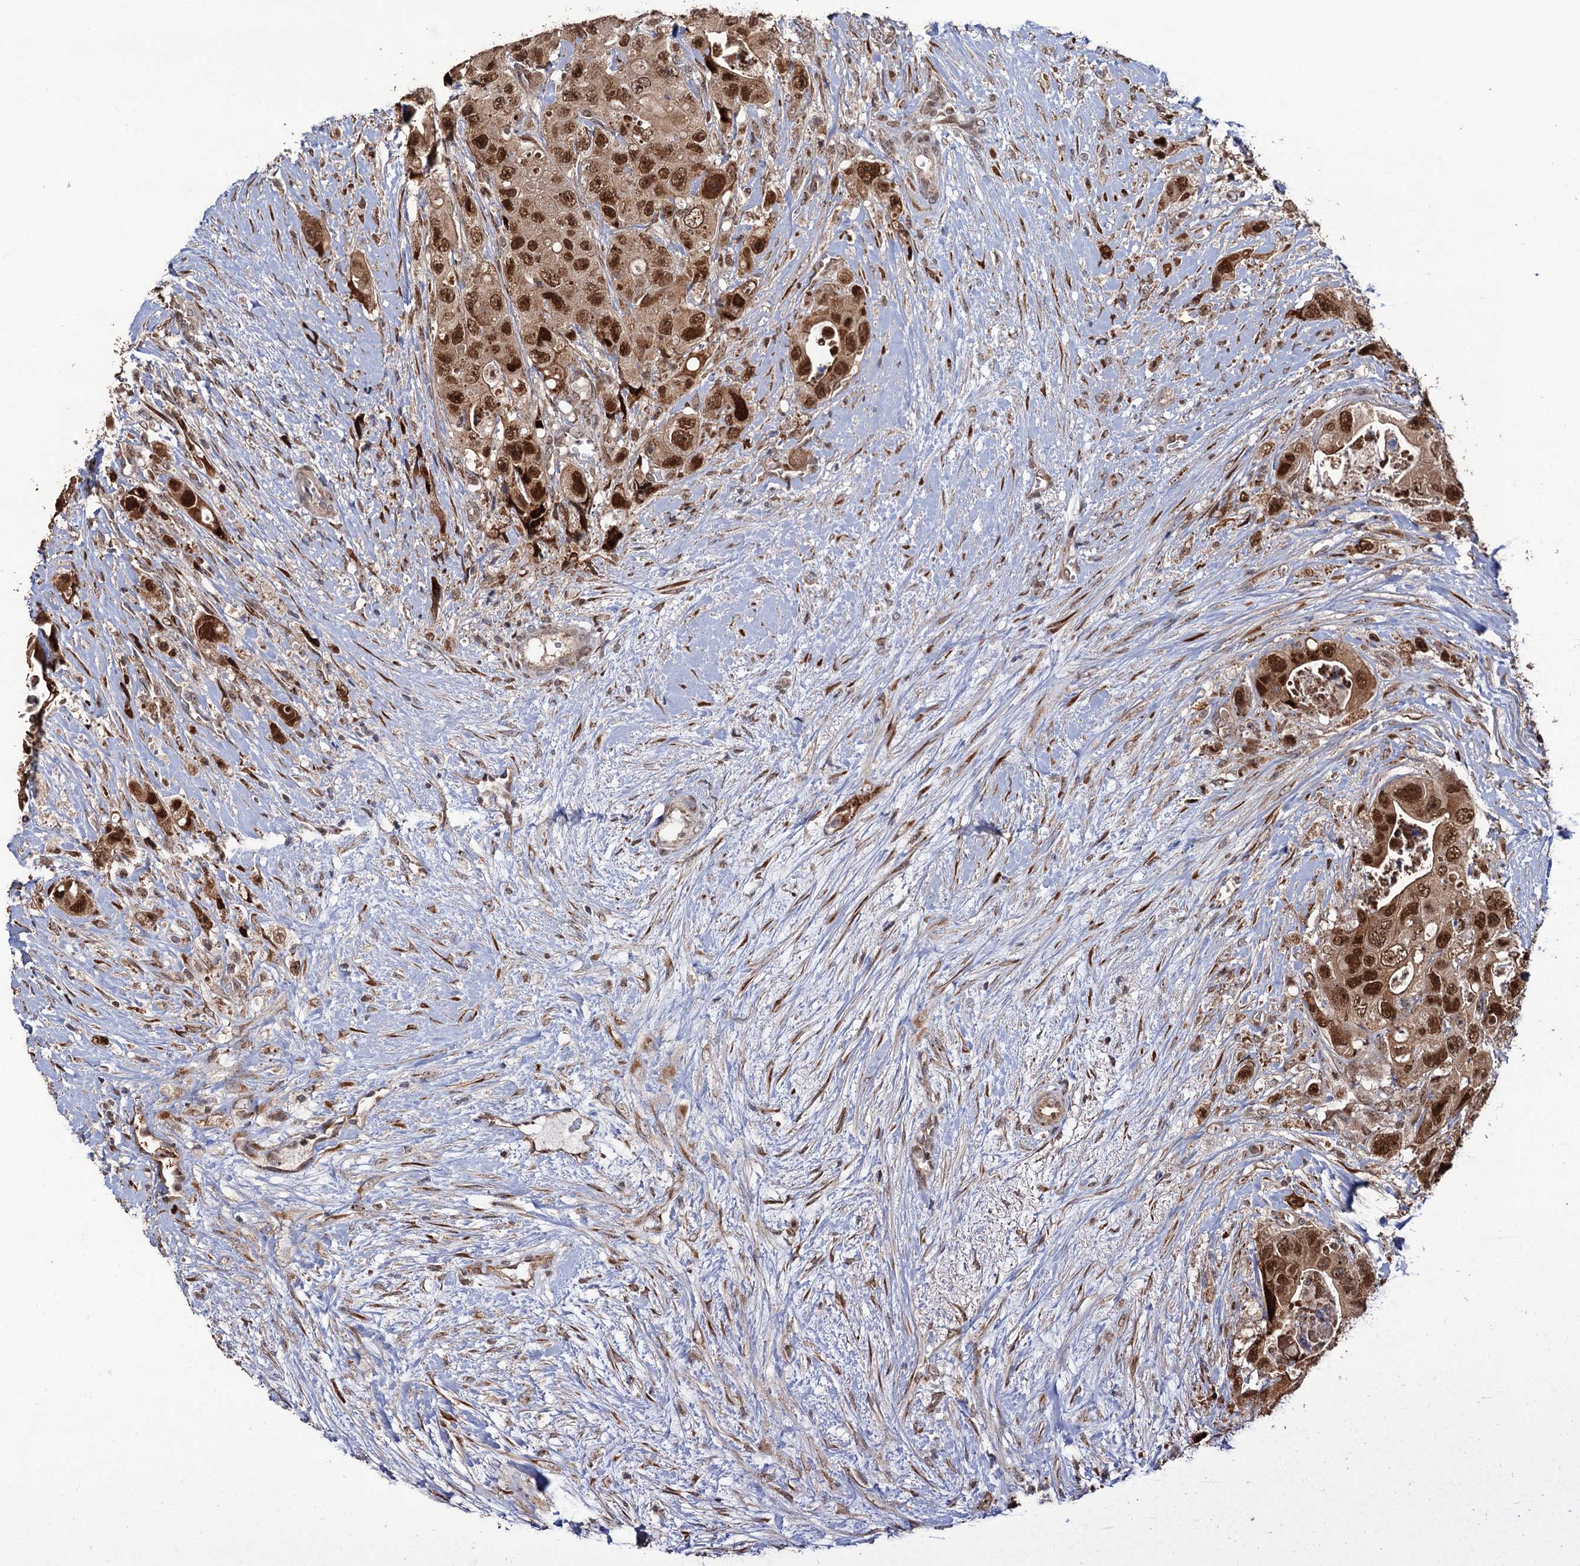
{"staining": {"intensity": "moderate", "quantity": ">75%", "location": "cytoplasmic/membranous,nuclear"}, "tissue": "colorectal cancer", "cell_type": "Tumor cells", "image_type": "cancer", "snomed": [{"axis": "morphology", "description": "Adenocarcinoma, NOS"}, {"axis": "topography", "description": "Colon"}], "caption": "Protein expression analysis of adenocarcinoma (colorectal) displays moderate cytoplasmic/membranous and nuclear positivity in about >75% of tumor cells.", "gene": "LRRC63", "patient": {"sex": "female", "age": 46}}